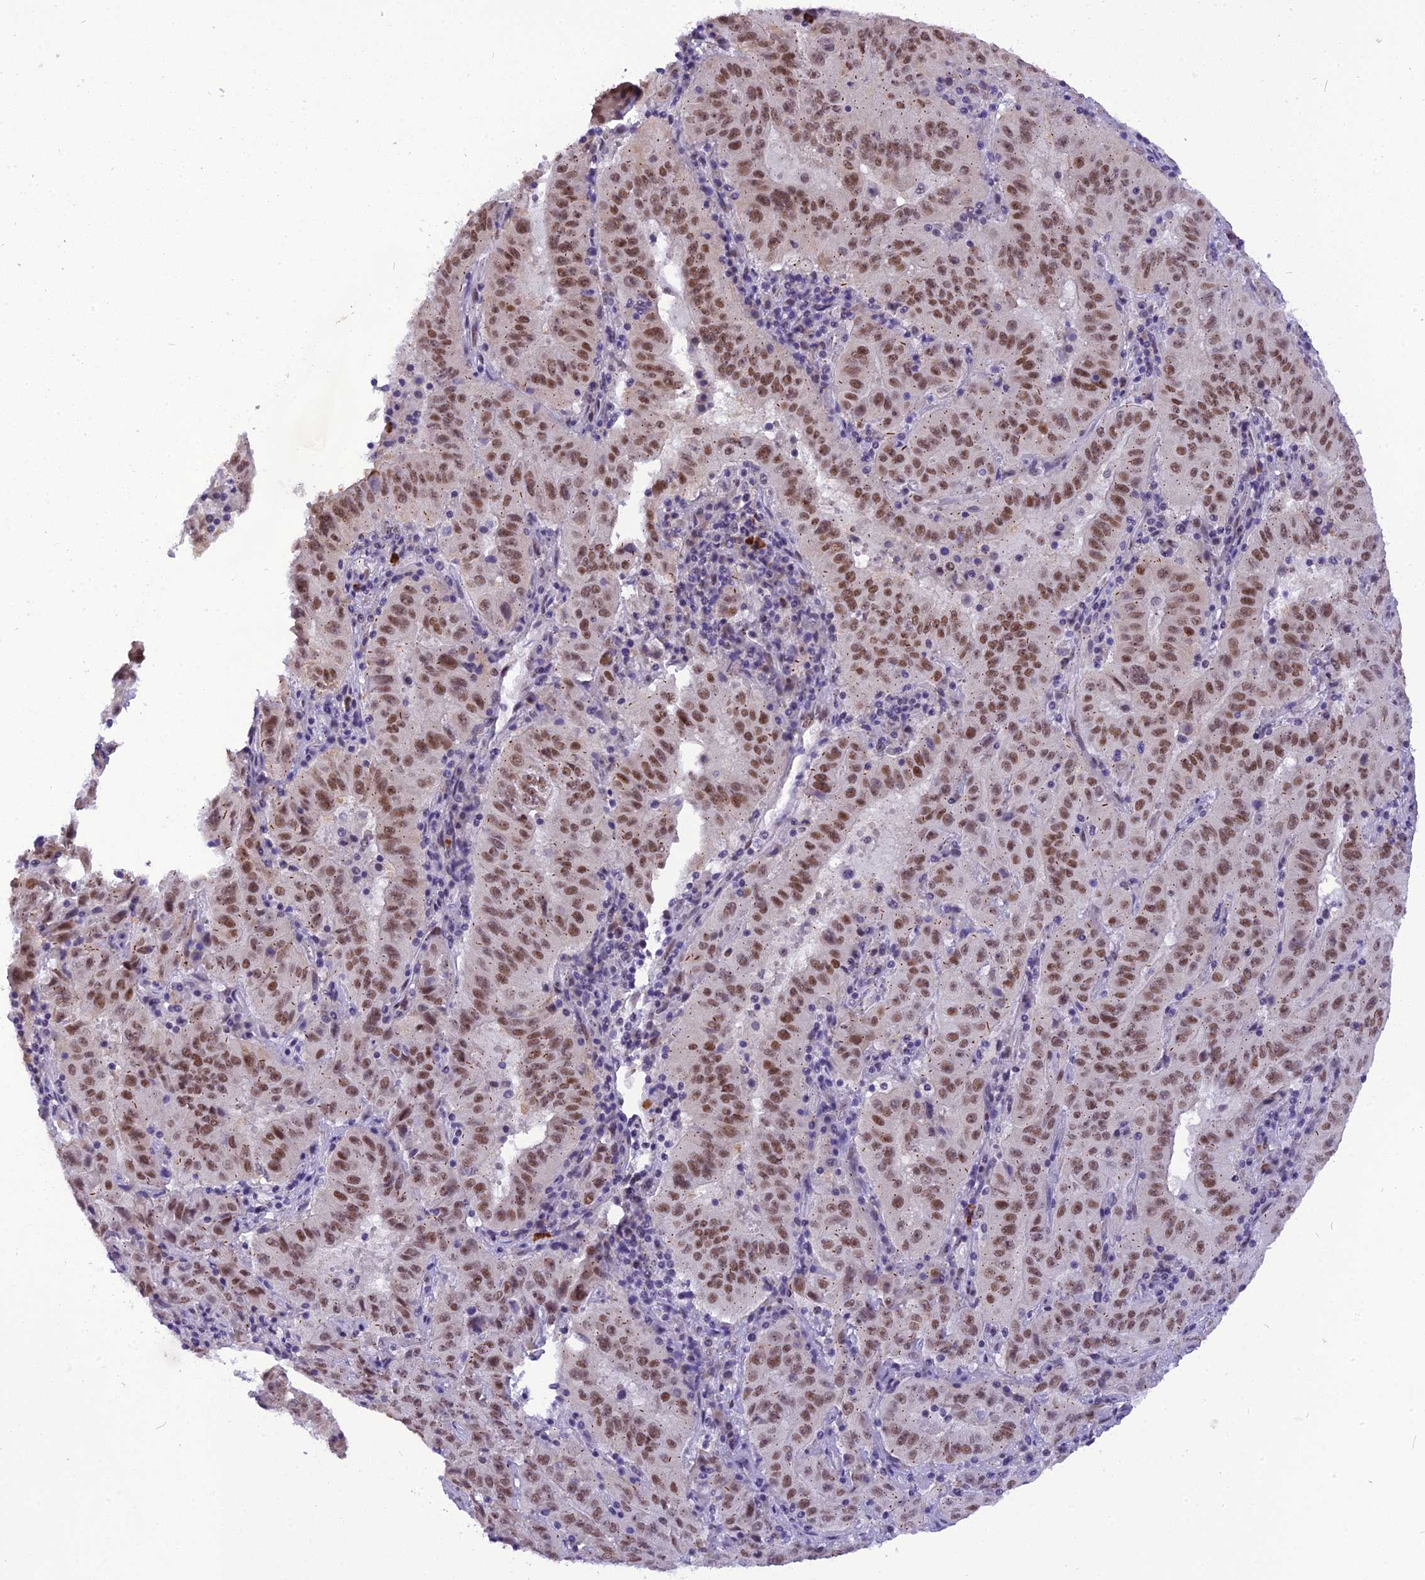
{"staining": {"intensity": "moderate", "quantity": ">75%", "location": "nuclear"}, "tissue": "pancreatic cancer", "cell_type": "Tumor cells", "image_type": "cancer", "snomed": [{"axis": "morphology", "description": "Adenocarcinoma, NOS"}, {"axis": "topography", "description": "Pancreas"}], "caption": "This is a histology image of IHC staining of pancreatic adenocarcinoma, which shows moderate positivity in the nuclear of tumor cells.", "gene": "IRF2BP1", "patient": {"sex": "male", "age": 63}}